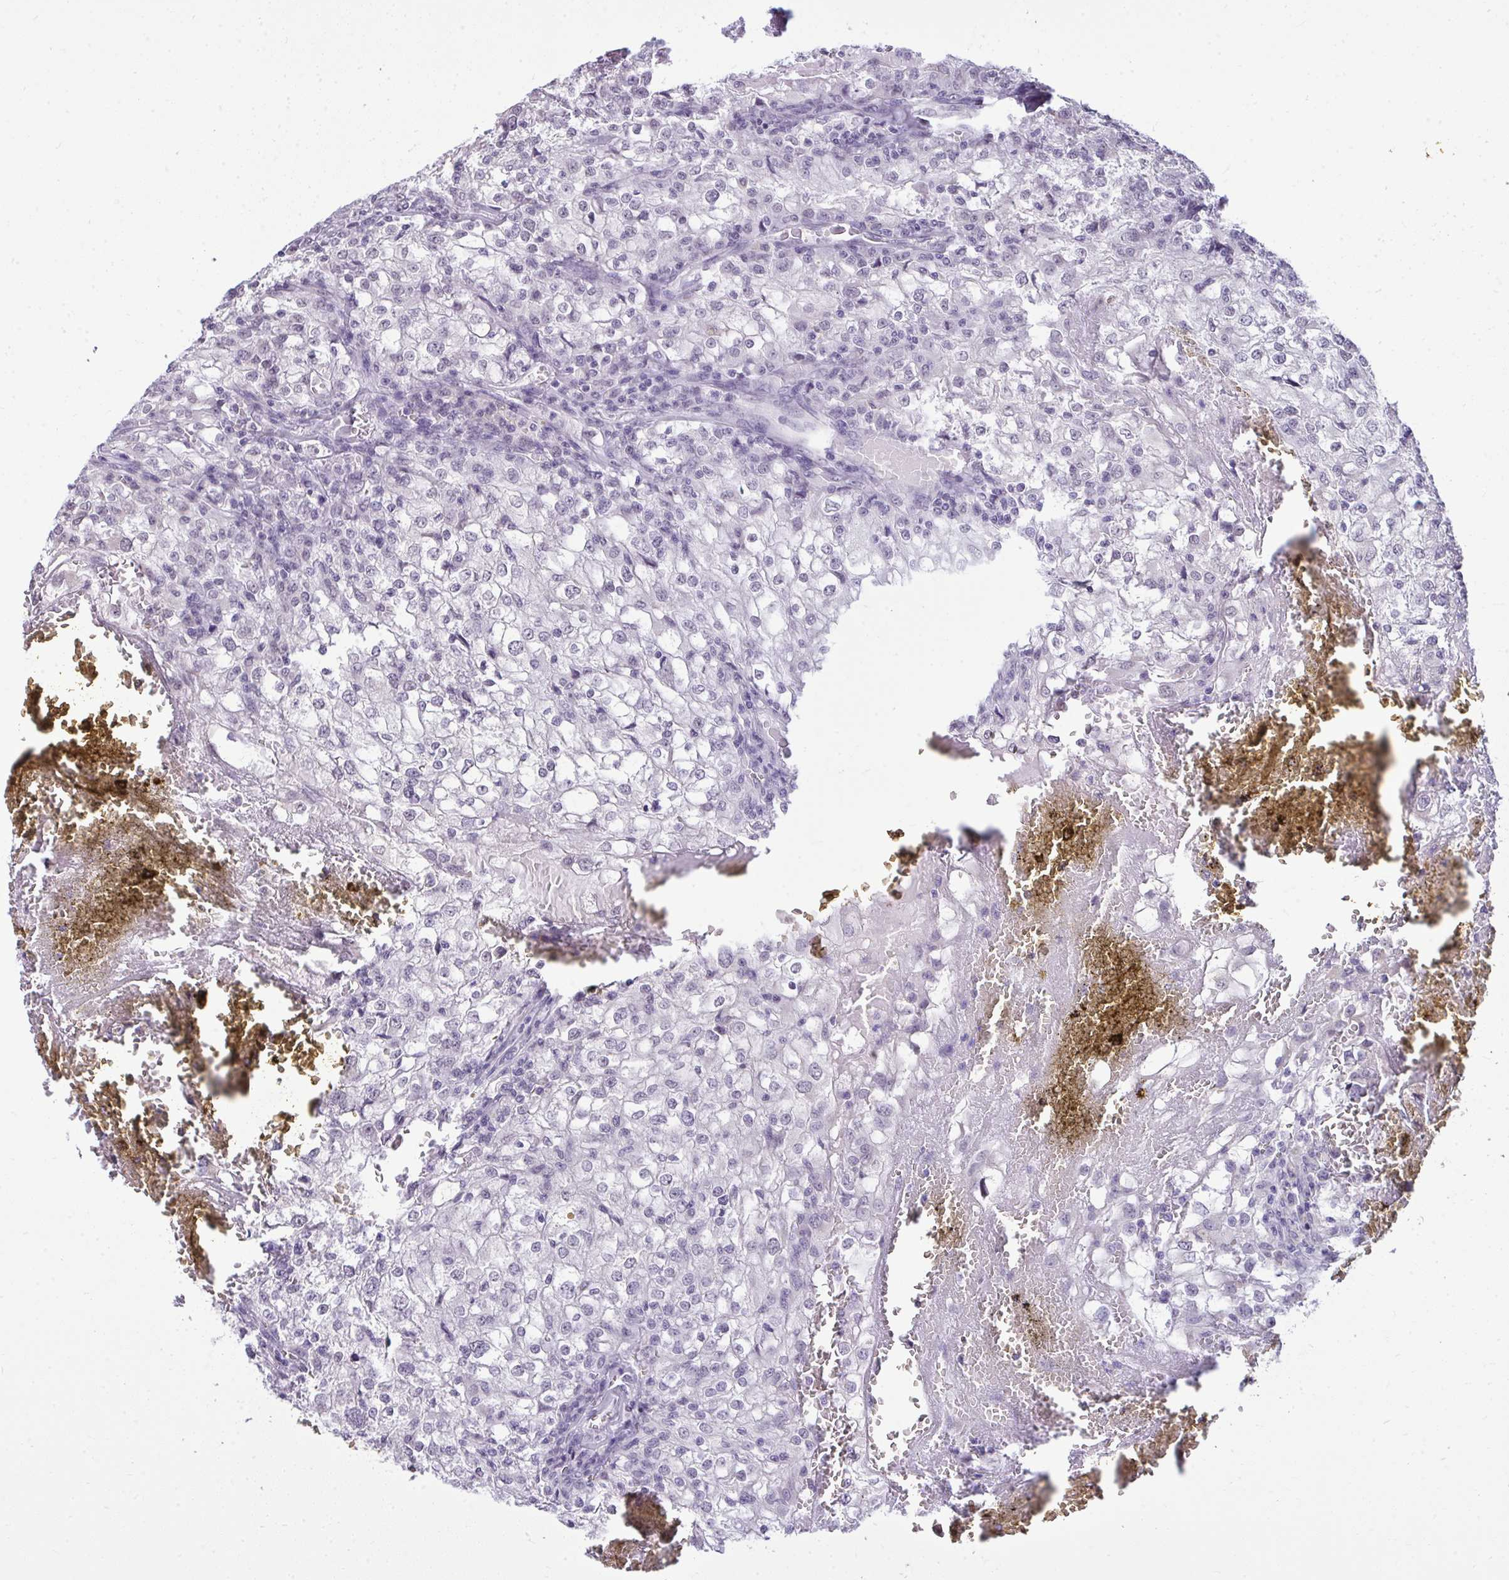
{"staining": {"intensity": "negative", "quantity": "none", "location": "none"}, "tissue": "renal cancer", "cell_type": "Tumor cells", "image_type": "cancer", "snomed": [{"axis": "morphology", "description": "Adenocarcinoma, NOS"}, {"axis": "topography", "description": "Kidney"}], "caption": "Immunohistochemical staining of renal cancer displays no significant staining in tumor cells.", "gene": "NPPA", "patient": {"sex": "female", "age": 74}}